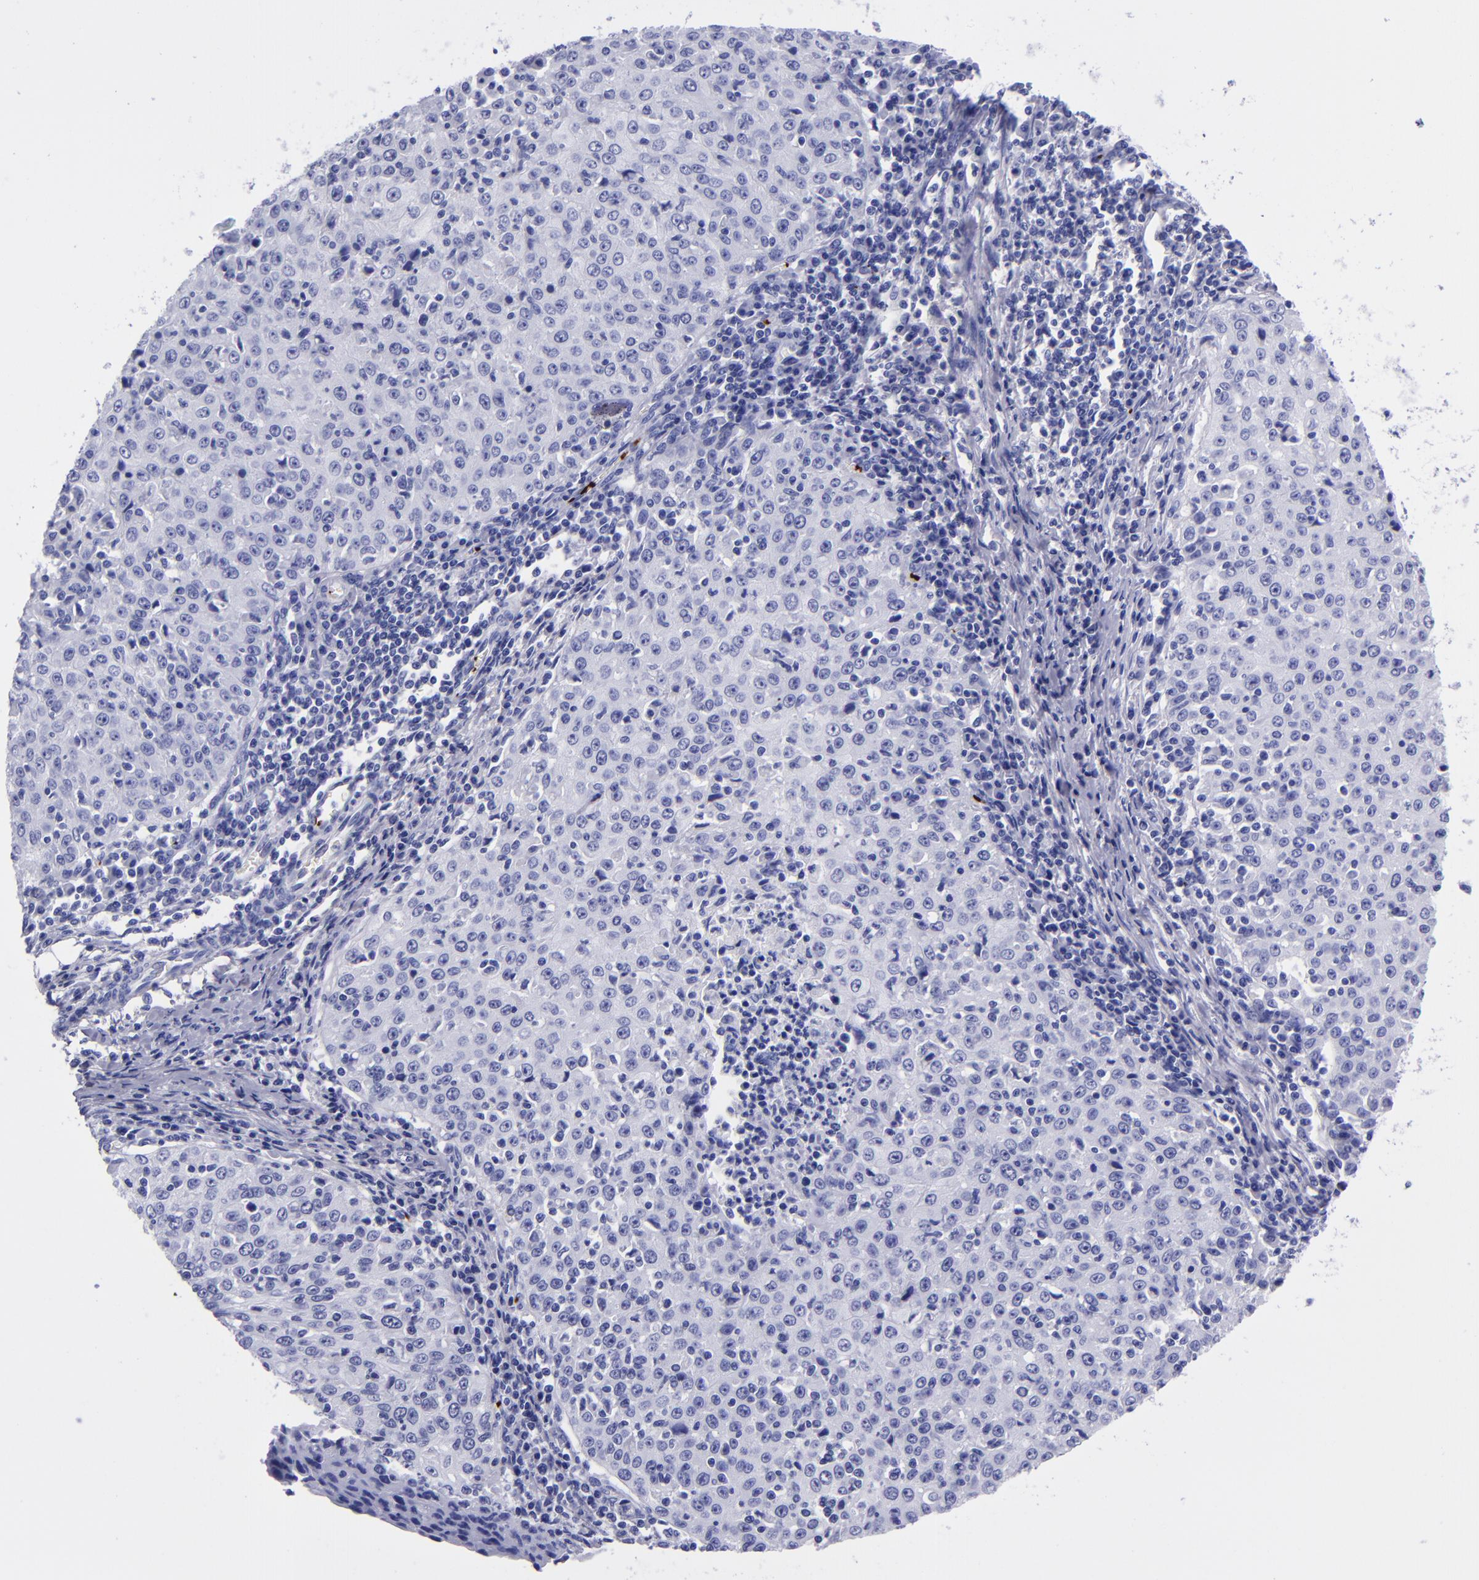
{"staining": {"intensity": "negative", "quantity": "none", "location": "none"}, "tissue": "cervical cancer", "cell_type": "Tumor cells", "image_type": "cancer", "snomed": [{"axis": "morphology", "description": "Squamous cell carcinoma, NOS"}, {"axis": "topography", "description": "Cervix"}], "caption": "Immunohistochemistry image of neoplastic tissue: cervical squamous cell carcinoma stained with DAB shows no significant protein expression in tumor cells. (DAB immunohistochemistry visualized using brightfield microscopy, high magnification).", "gene": "EFCAB13", "patient": {"sex": "female", "age": 27}}